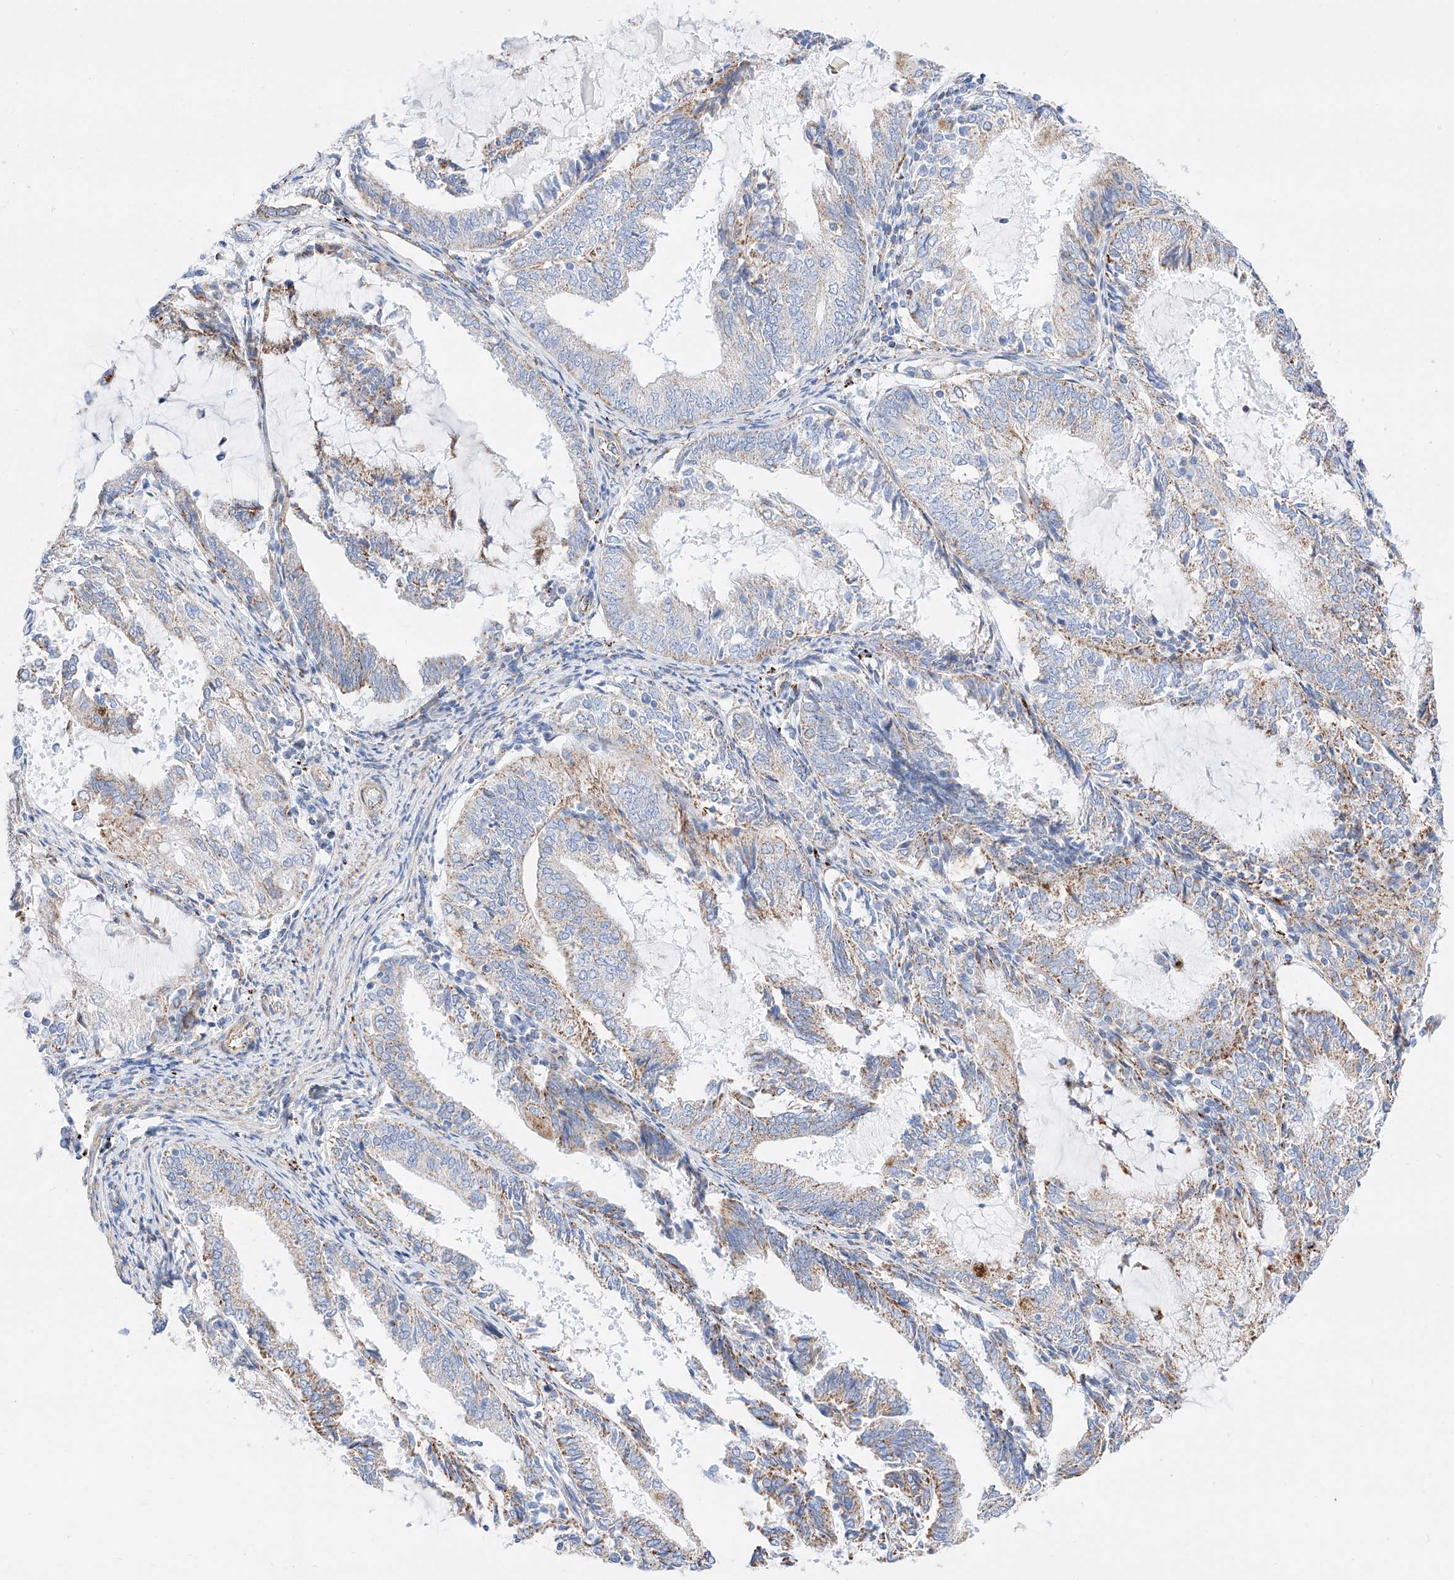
{"staining": {"intensity": "weak", "quantity": "25%-75%", "location": "cytoplasmic/membranous"}, "tissue": "endometrial cancer", "cell_type": "Tumor cells", "image_type": "cancer", "snomed": [{"axis": "morphology", "description": "Adenocarcinoma, NOS"}, {"axis": "topography", "description": "Endometrium"}], "caption": "Endometrial cancer tissue exhibits weak cytoplasmic/membranous expression in about 25%-75% of tumor cells, visualized by immunohistochemistry.", "gene": "C6orf62", "patient": {"sex": "female", "age": 81}}